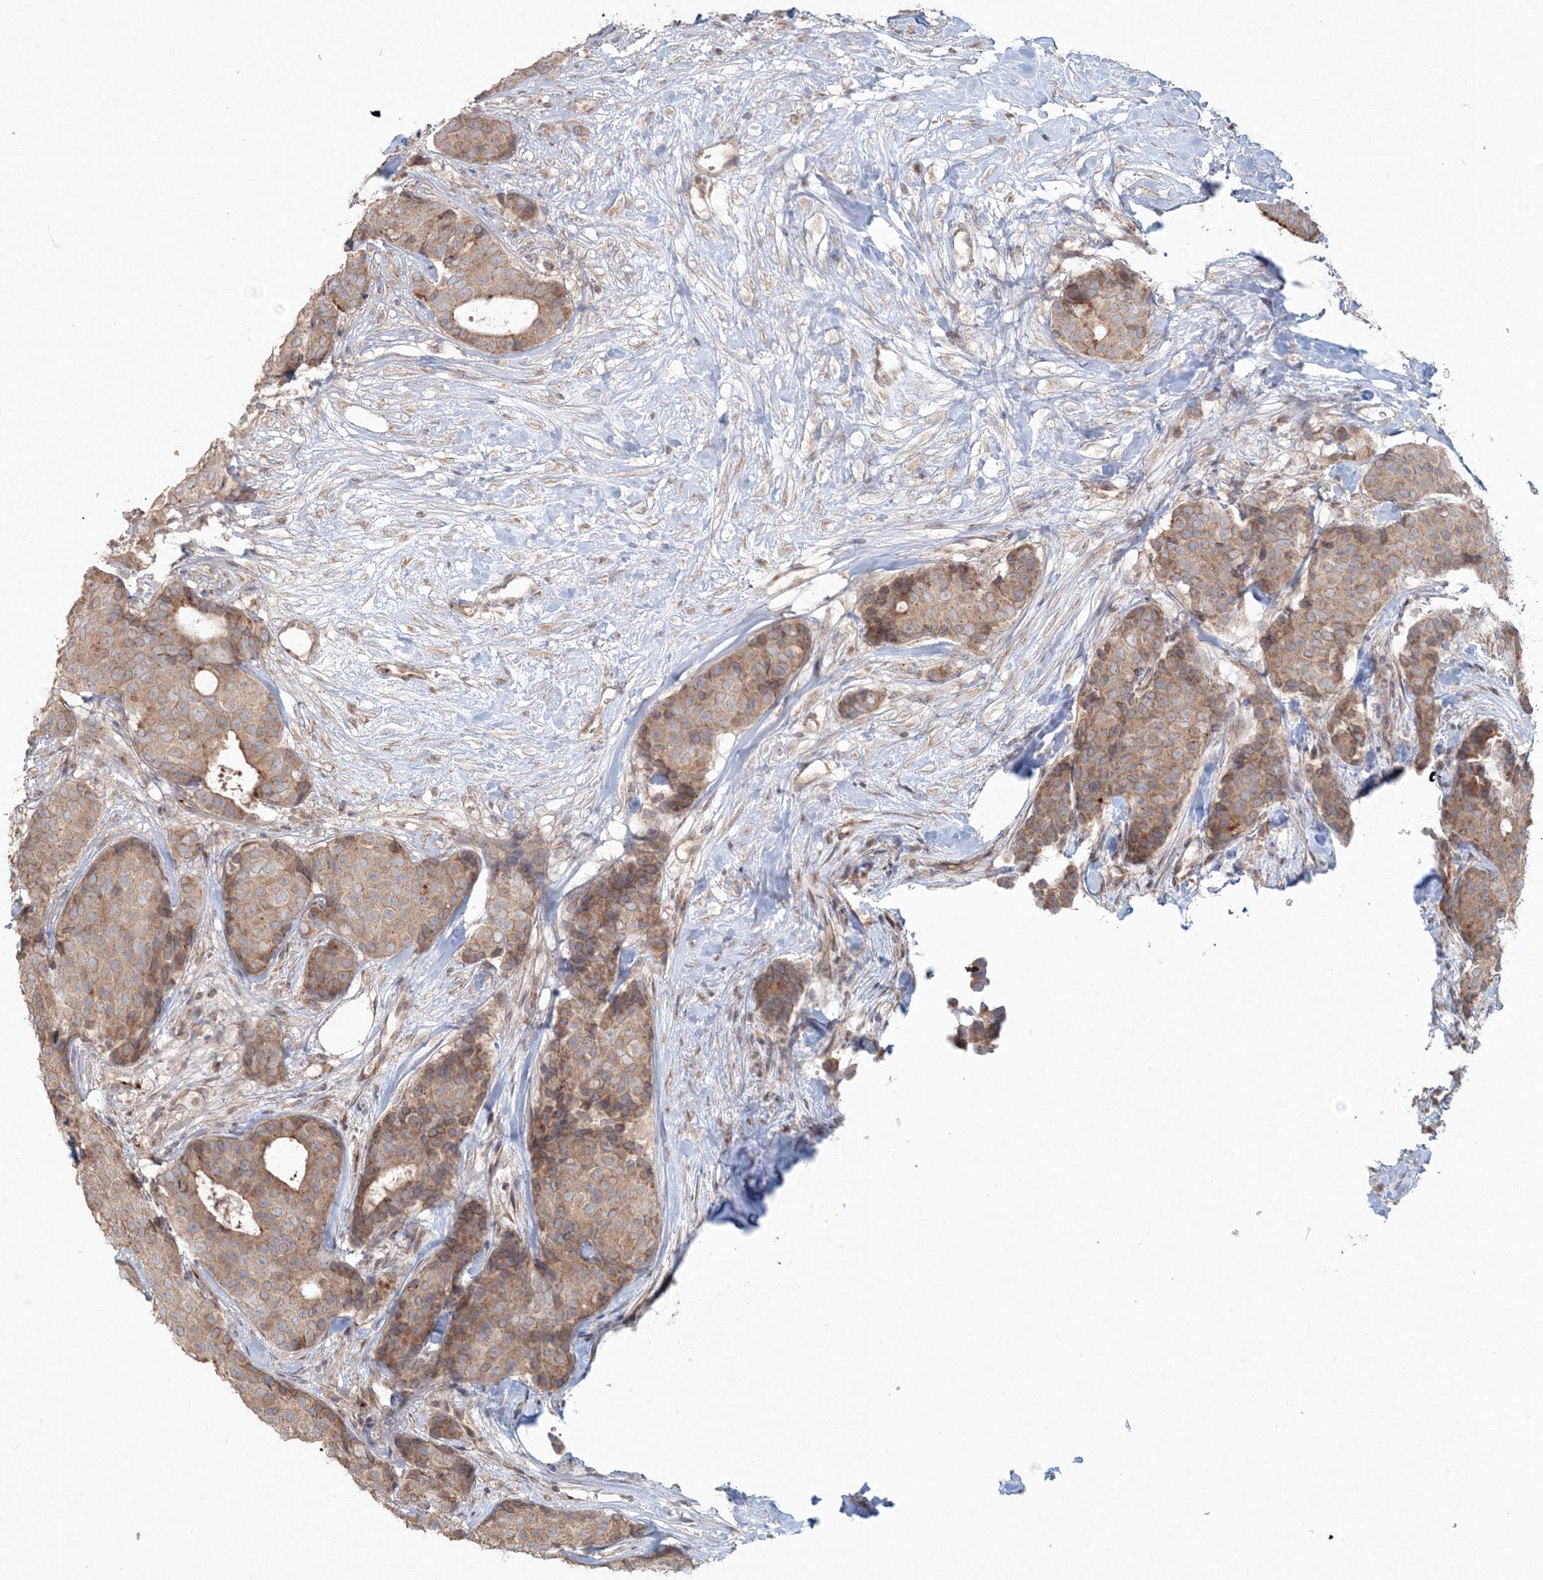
{"staining": {"intensity": "moderate", "quantity": ">75%", "location": "cytoplasmic/membranous"}, "tissue": "breast cancer", "cell_type": "Tumor cells", "image_type": "cancer", "snomed": [{"axis": "morphology", "description": "Duct carcinoma"}, {"axis": "topography", "description": "Breast"}], "caption": "Tumor cells display medium levels of moderate cytoplasmic/membranous expression in approximately >75% of cells in breast cancer (infiltrating ductal carcinoma). The staining was performed using DAB, with brown indicating positive protein expression. Nuclei are stained blue with hematoxylin.", "gene": "ANAPC16", "patient": {"sex": "female", "age": 75}}